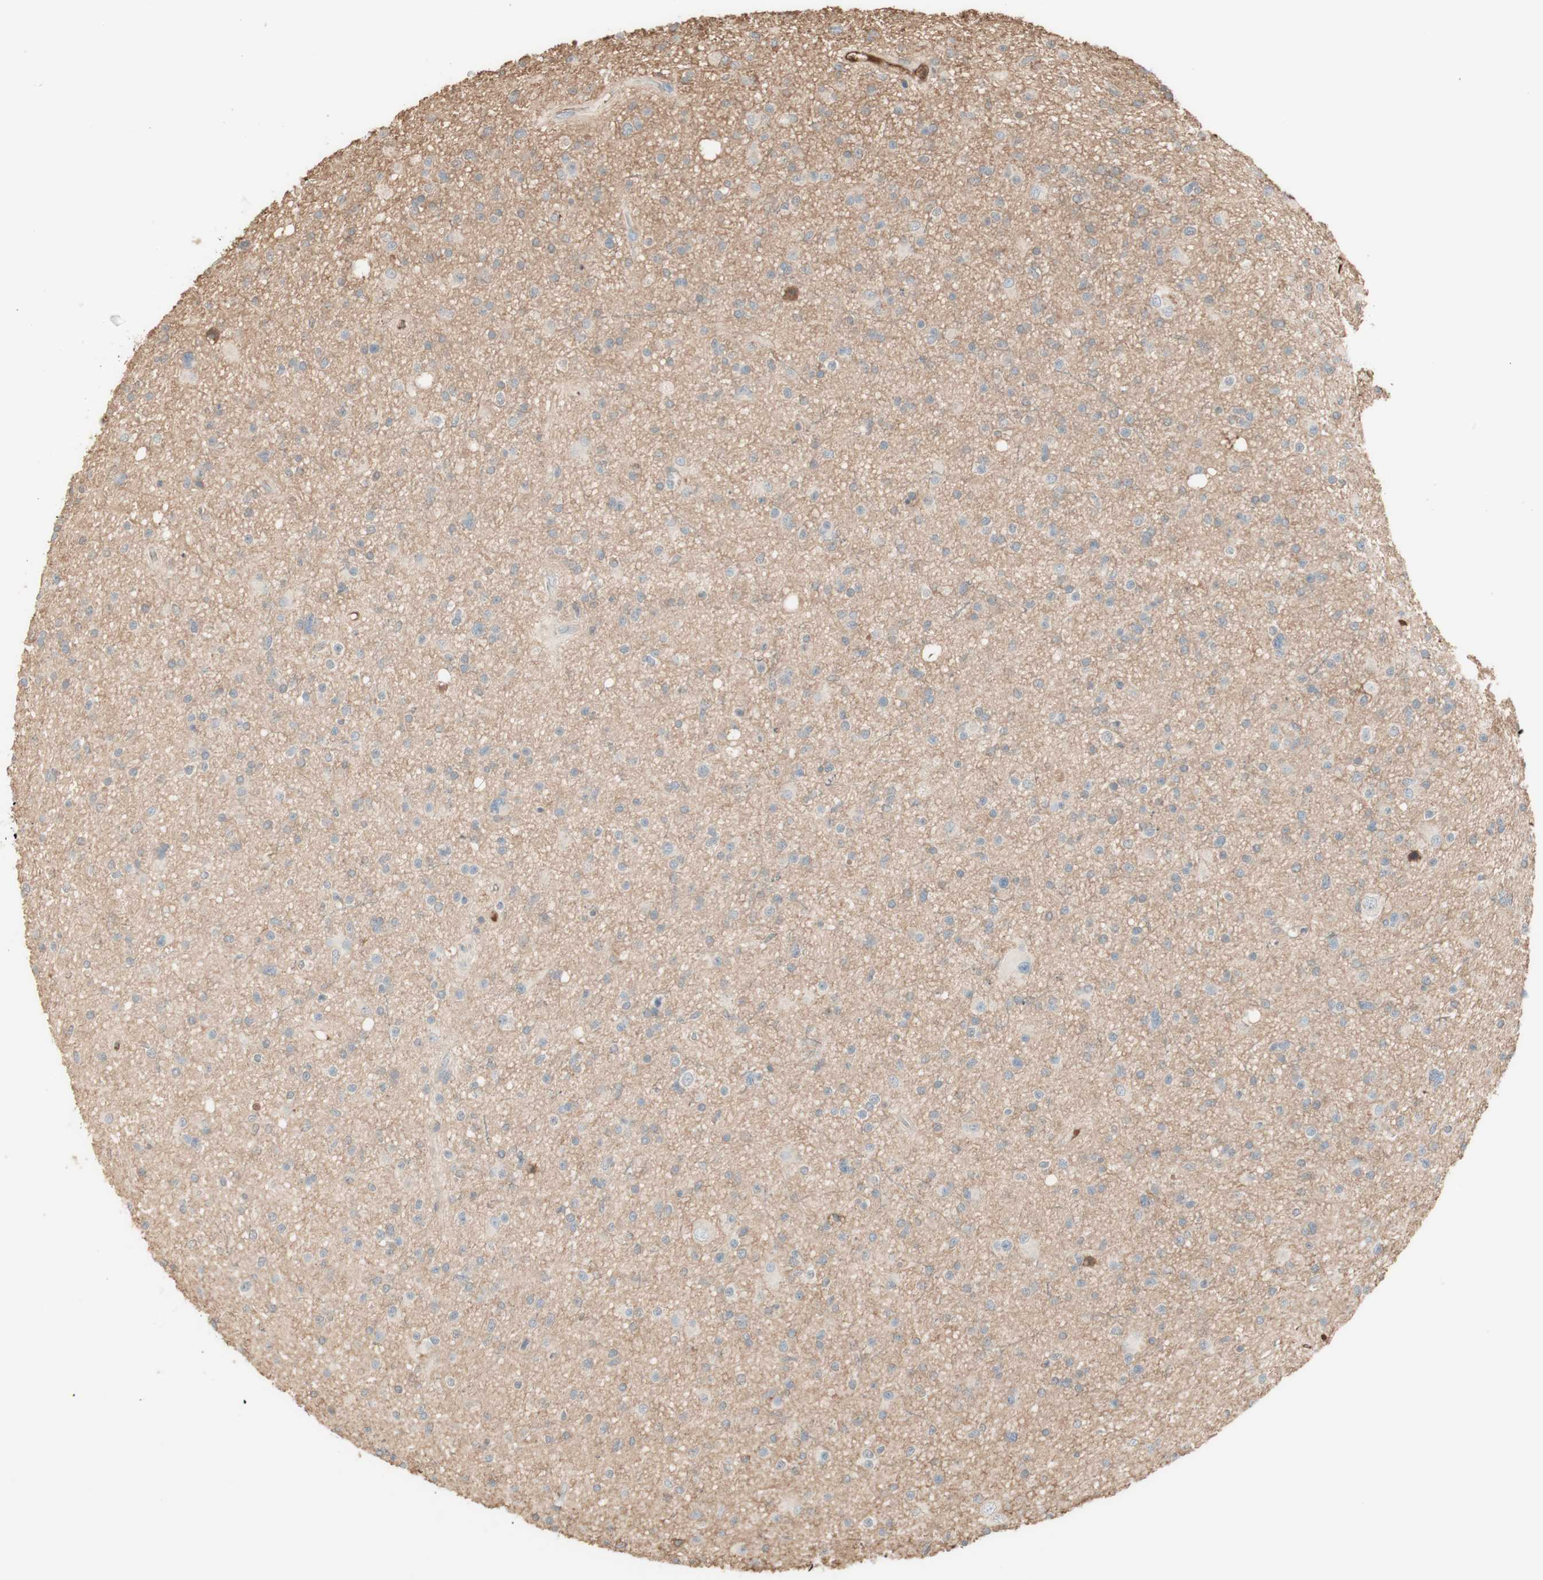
{"staining": {"intensity": "negative", "quantity": "none", "location": "none"}, "tissue": "glioma", "cell_type": "Tumor cells", "image_type": "cancer", "snomed": [{"axis": "morphology", "description": "Glioma, malignant, High grade"}, {"axis": "topography", "description": "Brain"}], "caption": "Tumor cells are negative for protein expression in human glioma.", "gene": "IFNG", "patient": {"sex": "male", "age": 33}}